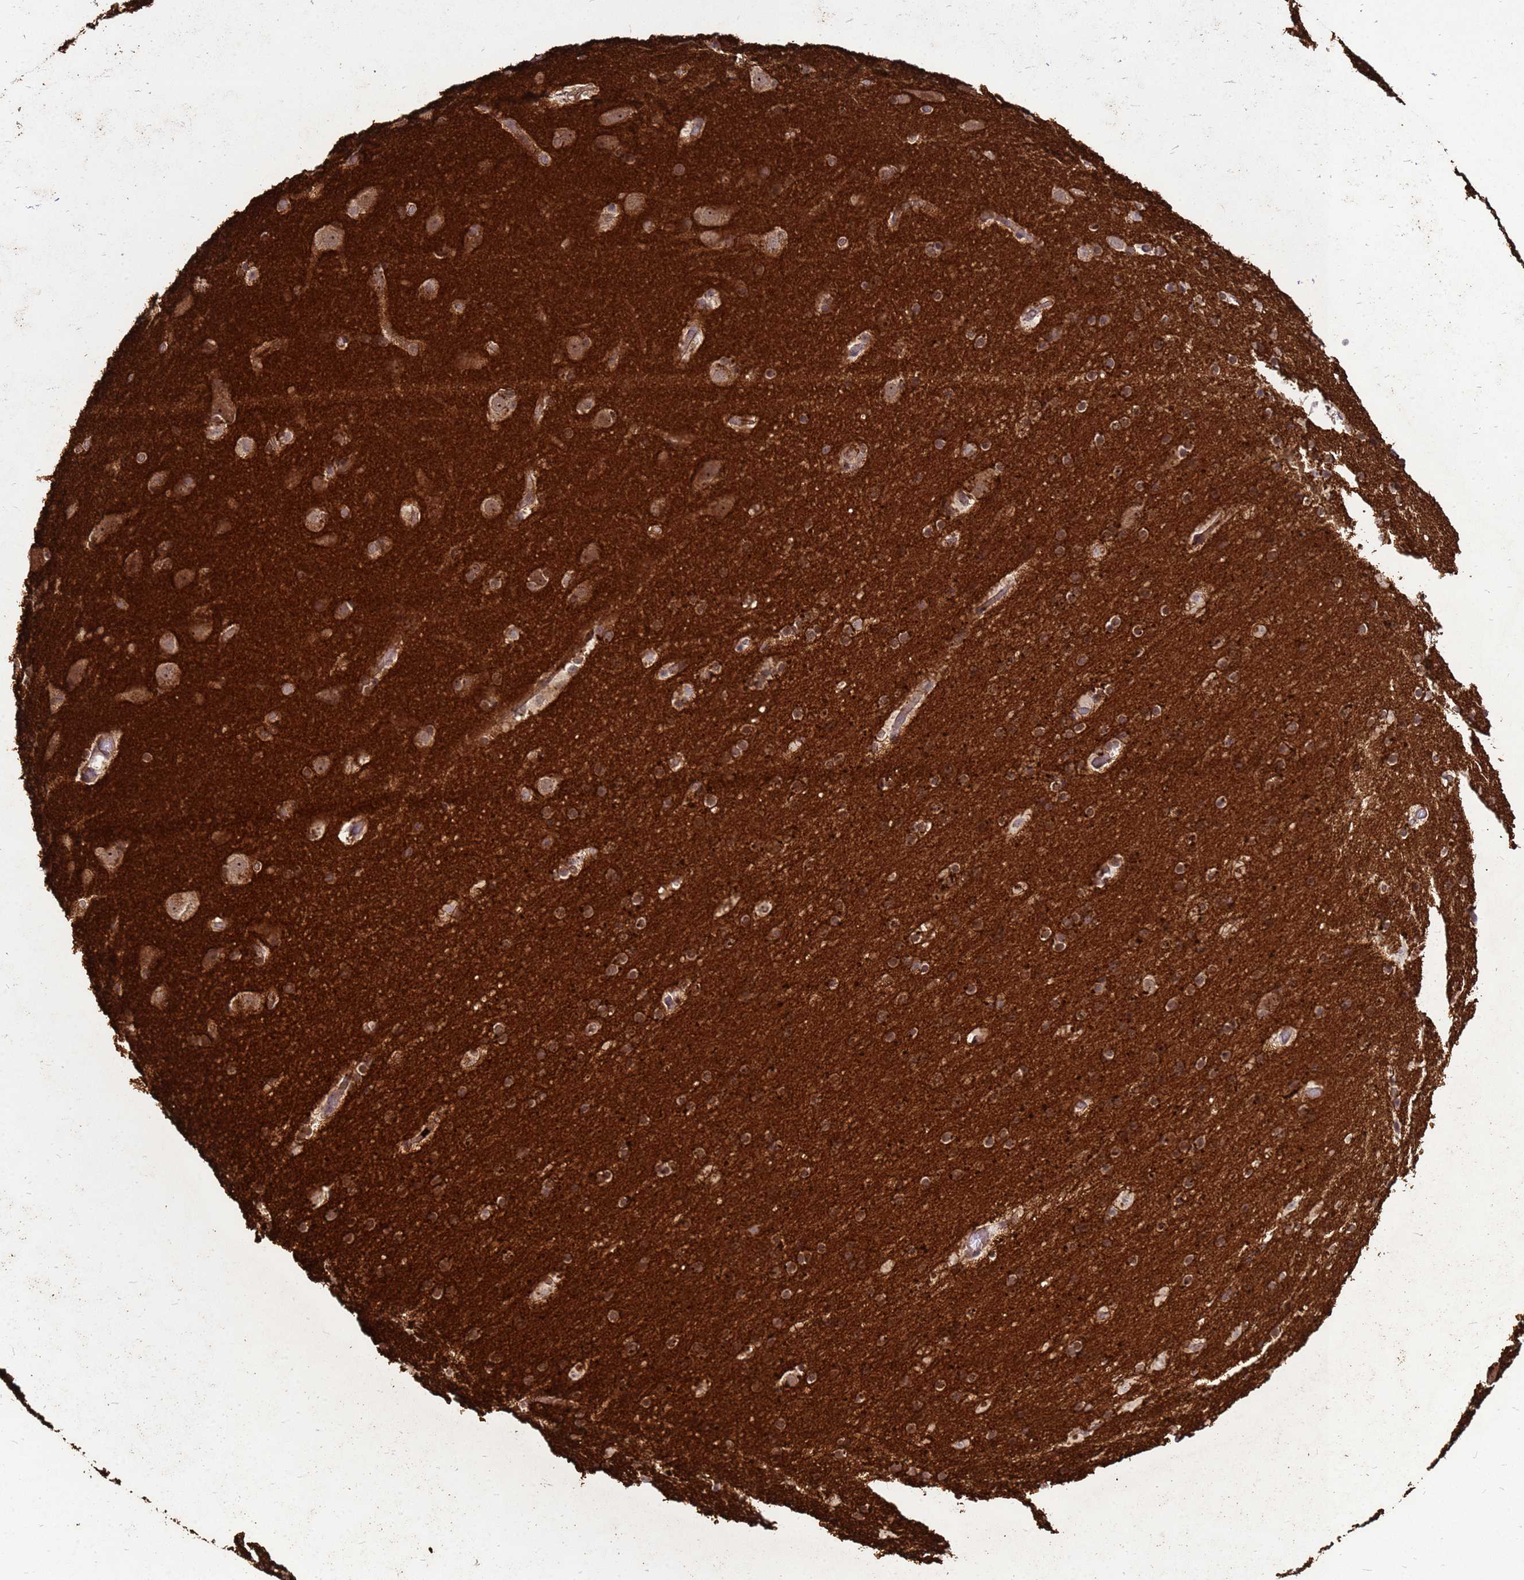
{"staining": {"intensity": "moderate", "quantity": ">75%", "location": "cytoplasmic/membranous"}, "tissue": "cerebral cortex", "cell_type": "Endothelial cells", "image_type": "normal", "snomed": [{"axis": "morphology", "description": "Normal tissue, NOS"}, {"axis": "topography", "description": "Cerebral cortex"}], "caption": "Moderate cytoplasmic/membranous protein positivity is present in approximately >75% of endothelial cells in cerebral cortex. (Brightfield microscopy of DAB IHC at high magnification).", "gene": "CRBN", "patient": {"sex": "male", "age": 57}}